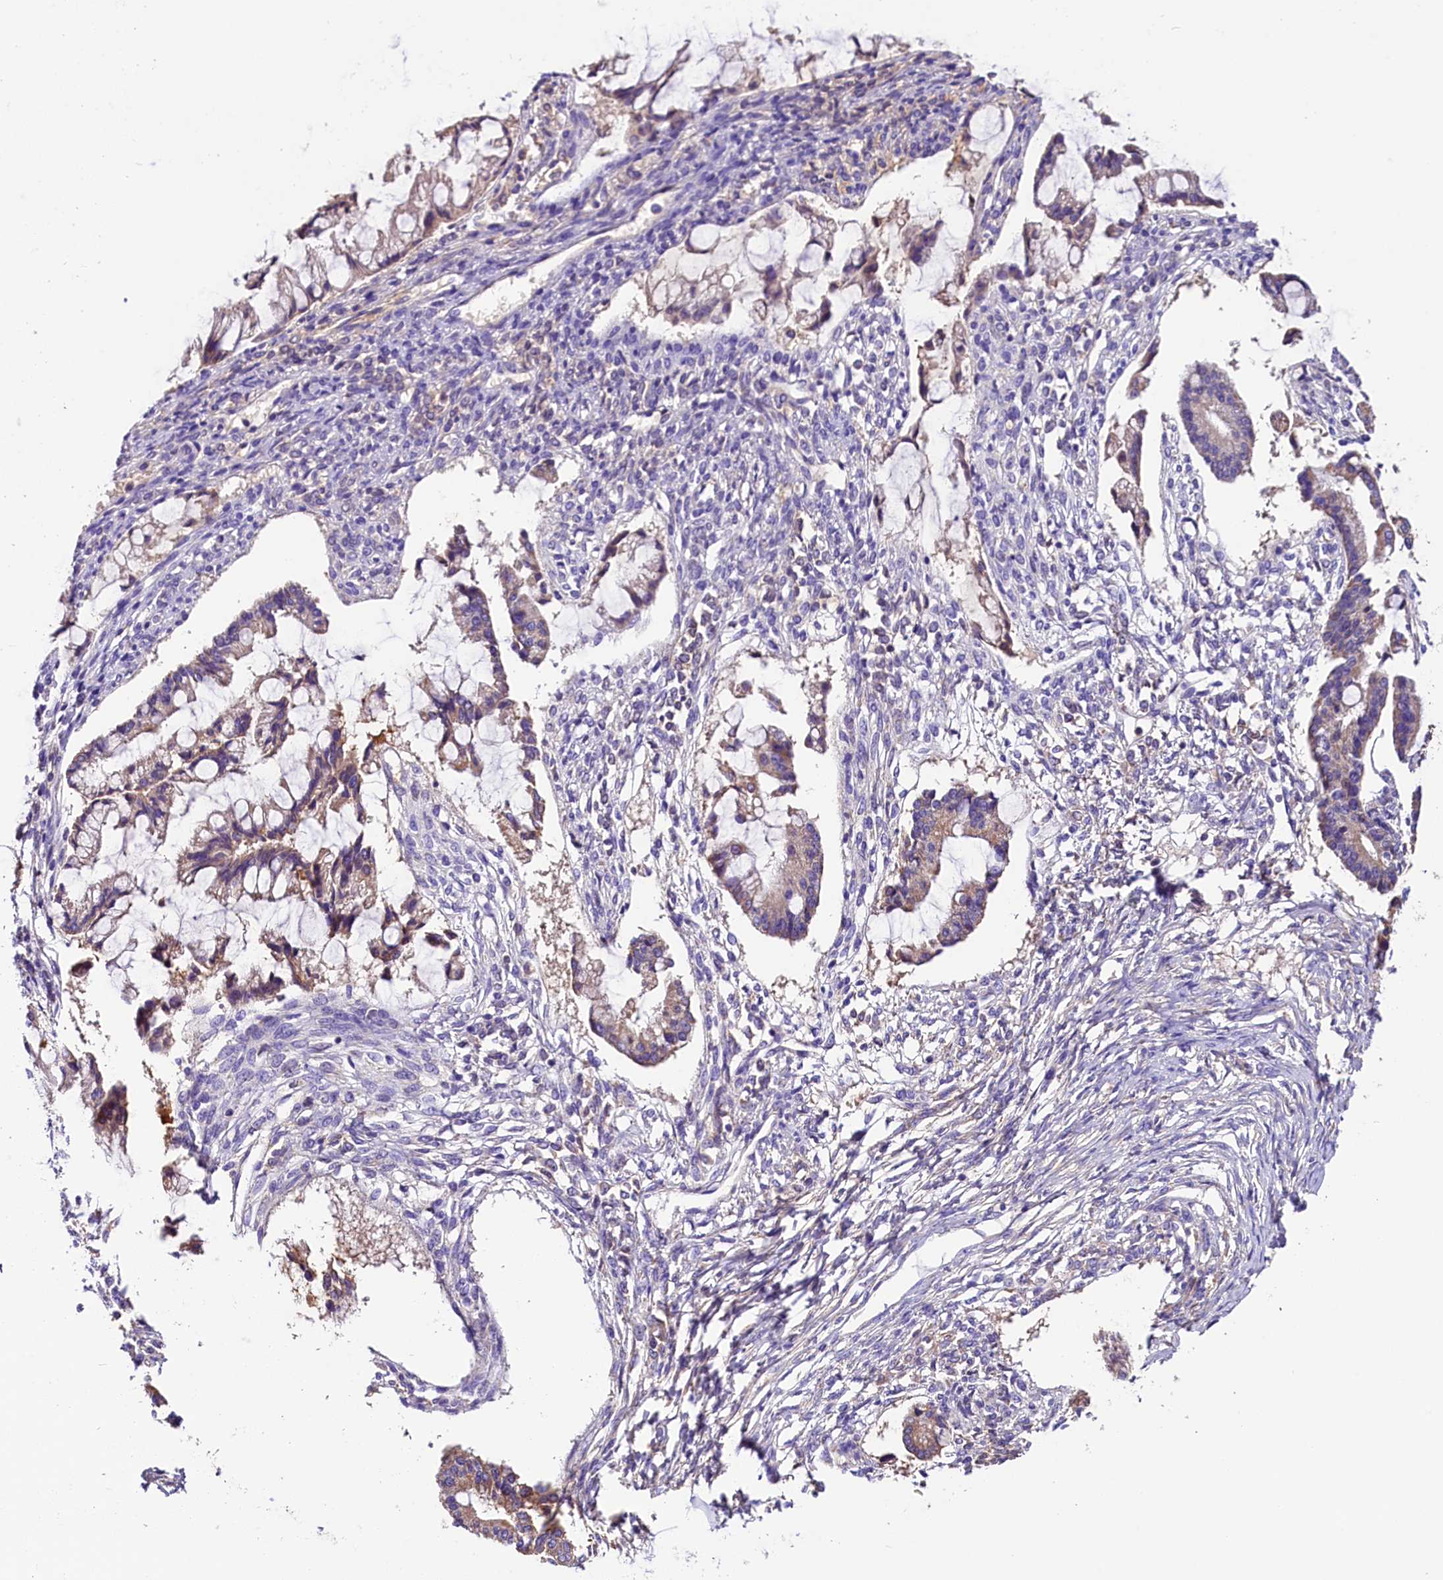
{"staining": {"intensity": "weak", "quantity": "25%-75%", "location": "cytoplasmic/membranous"}, "tissue": "ovarian cancer", "cell_type": "Tumor cells", "image_type": "cancer", "snomed": [{"axis": "morphology", "description": "Cystadenocarcinoma, mucinous, NOS"}, {"axis": "topography", "description": "Ovary"}], "caption": "Brown immunohistochemical staining in ovarian cancer (mucinous cystadenocarcinoma) demonstrates weak cytoplasmic/membranous expression in approximately 25%-75% of tumor cells.", "gene": "SIX5", "patient": {"sex": "female", "age": 73}}